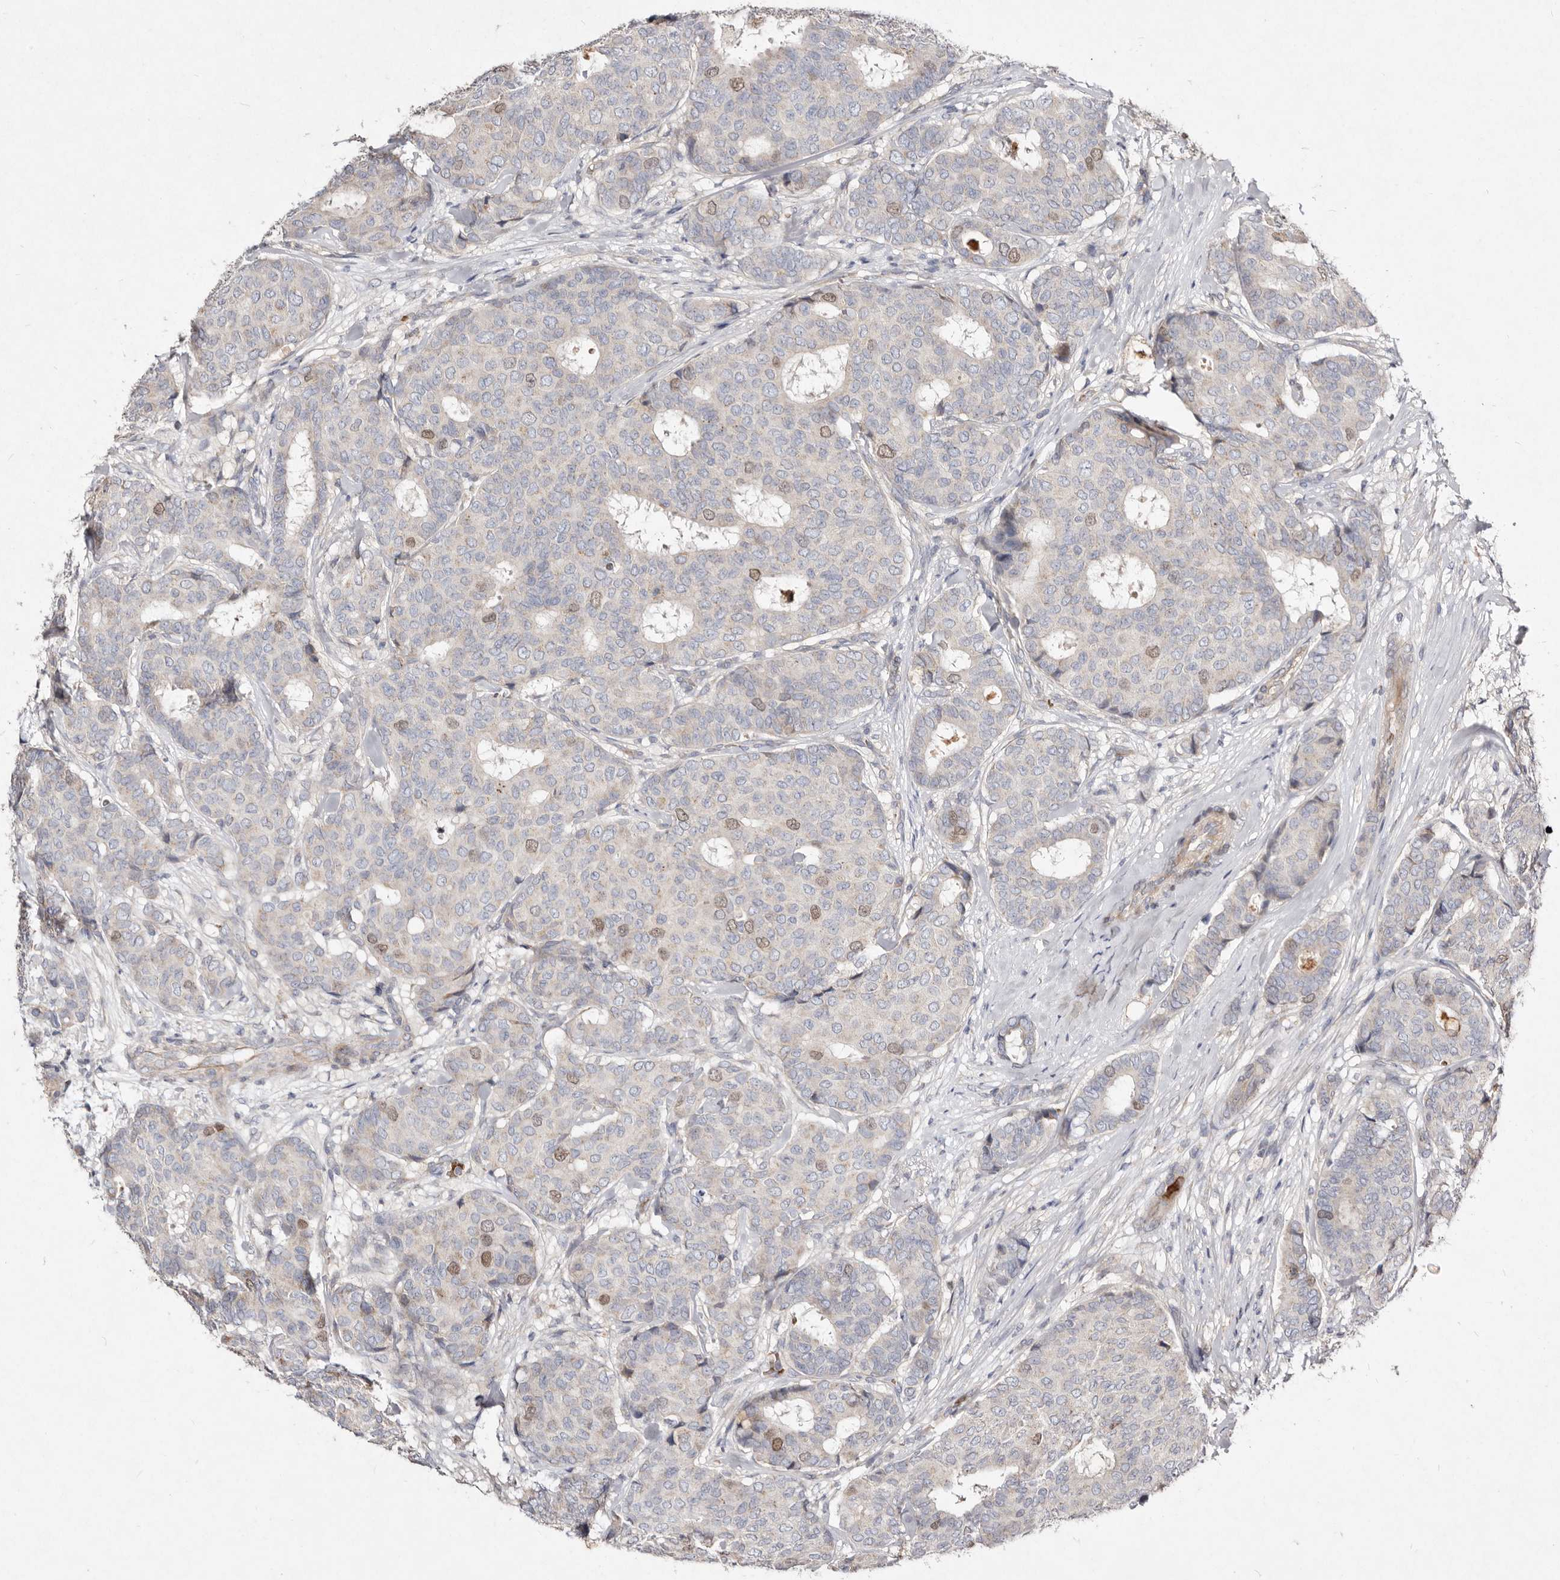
{"staining": {"intensity": "weak", "quantity": "<25%", "location": "nuclear"}, "tissue": "breast cancer", "cell_type": "Tumor cells", "image_type": "cancer", "snomed": [{"axis": "morphology", "description": "Duct carcinoma"}, {"axis": "topography", "description": "Breast"}], "caption": "A micrograph of breast cancer (intraductal carcinoma) stained for a protein reveals no brown staining in tumor cells. (Immunohistochemistry, brightfield microscopy, high magnification).", "gene": "SLC25A20", "patient": {"sex": "female", "age": 75}}